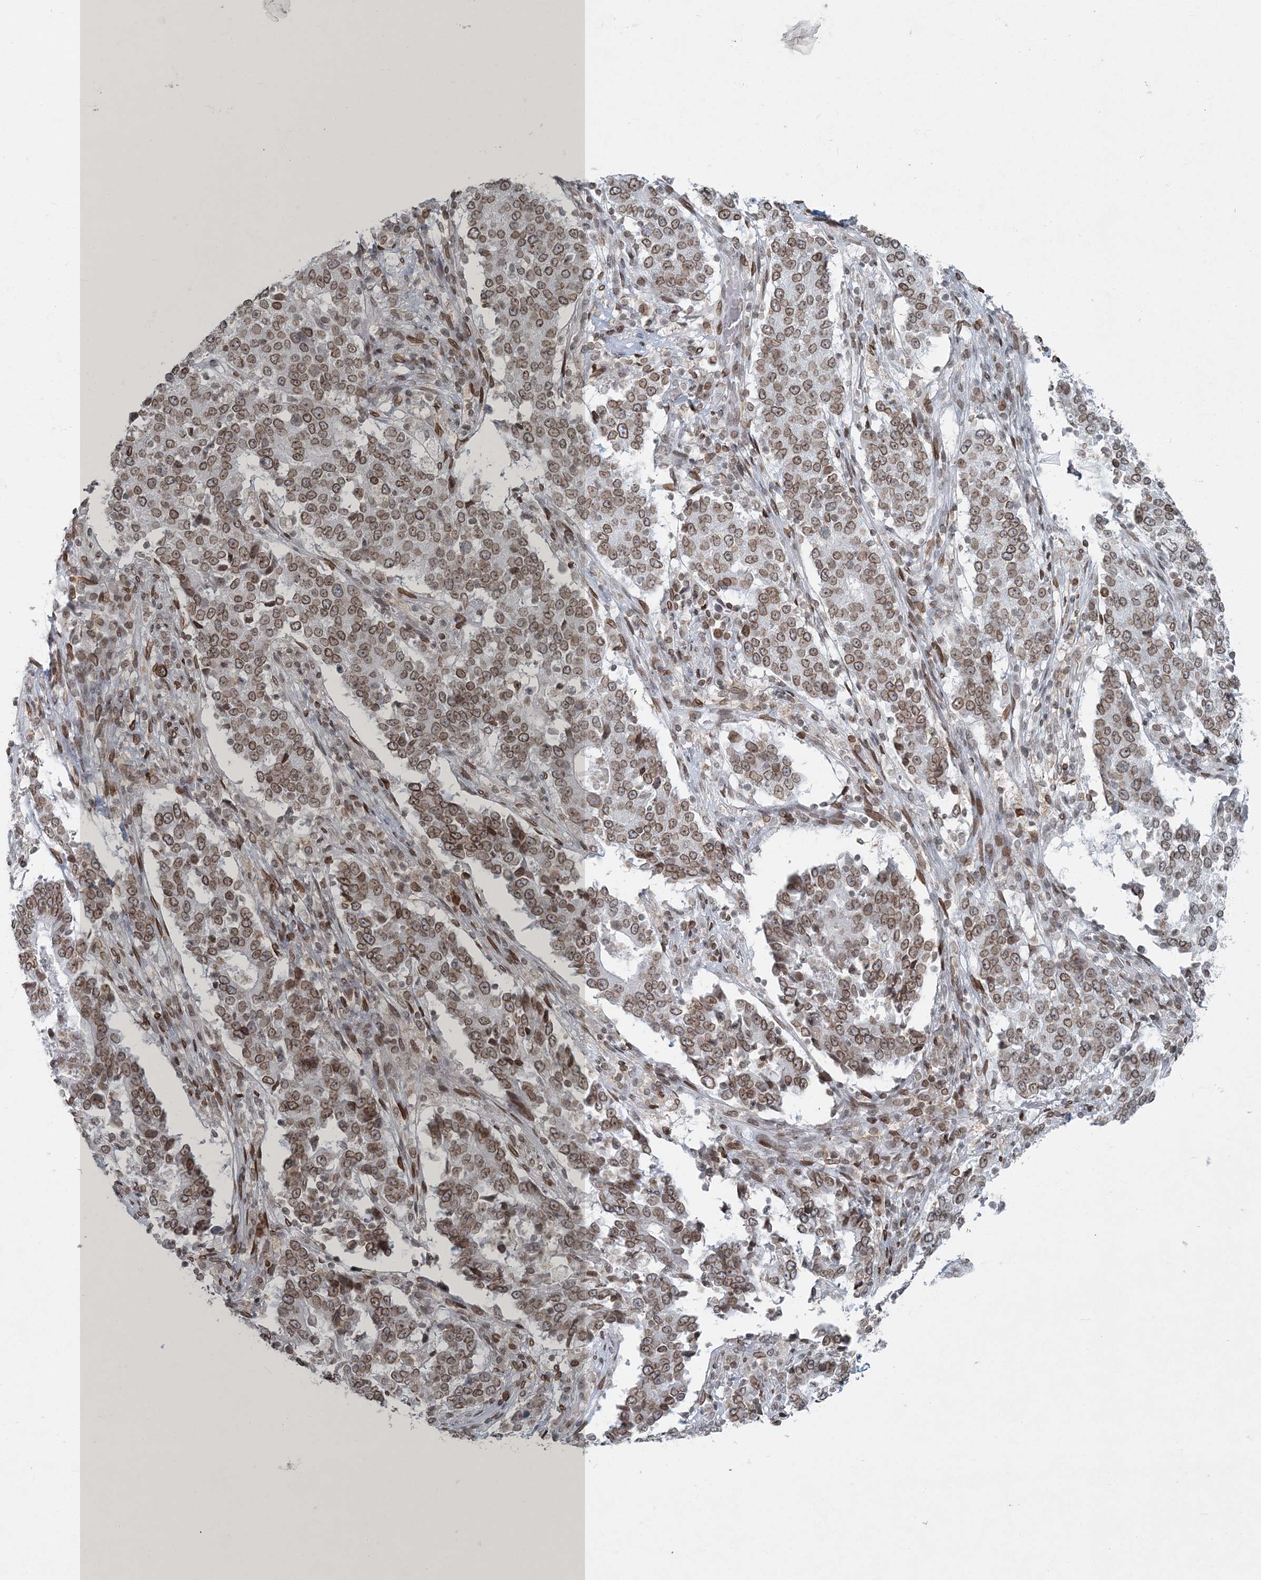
{"staining": {"intensity": "moderate", "quantity": ">75%", "location": "cytoplasmic/membranous,nuclear"}, "tissue": "stomach cancer", "cell_type": "Tumor cells", "image_type": "cancer", "snomed": [{"axis": "morphology", "description": "Adenocarcinoma, NOS"}, {"axis": "topography", "description": "Stomach"}], "caption": "Moderate cytoplasmic/membranous and nuclear protein staining is appreciated in approximately >75% of tumor cells in stomach cancer. (Stains: DAB in brown, nuclei in blue, Microscopy: brightfield microscopy at high magnification).", "gene": "GJD4", "patient": {"sex": "male", "age": 59}}